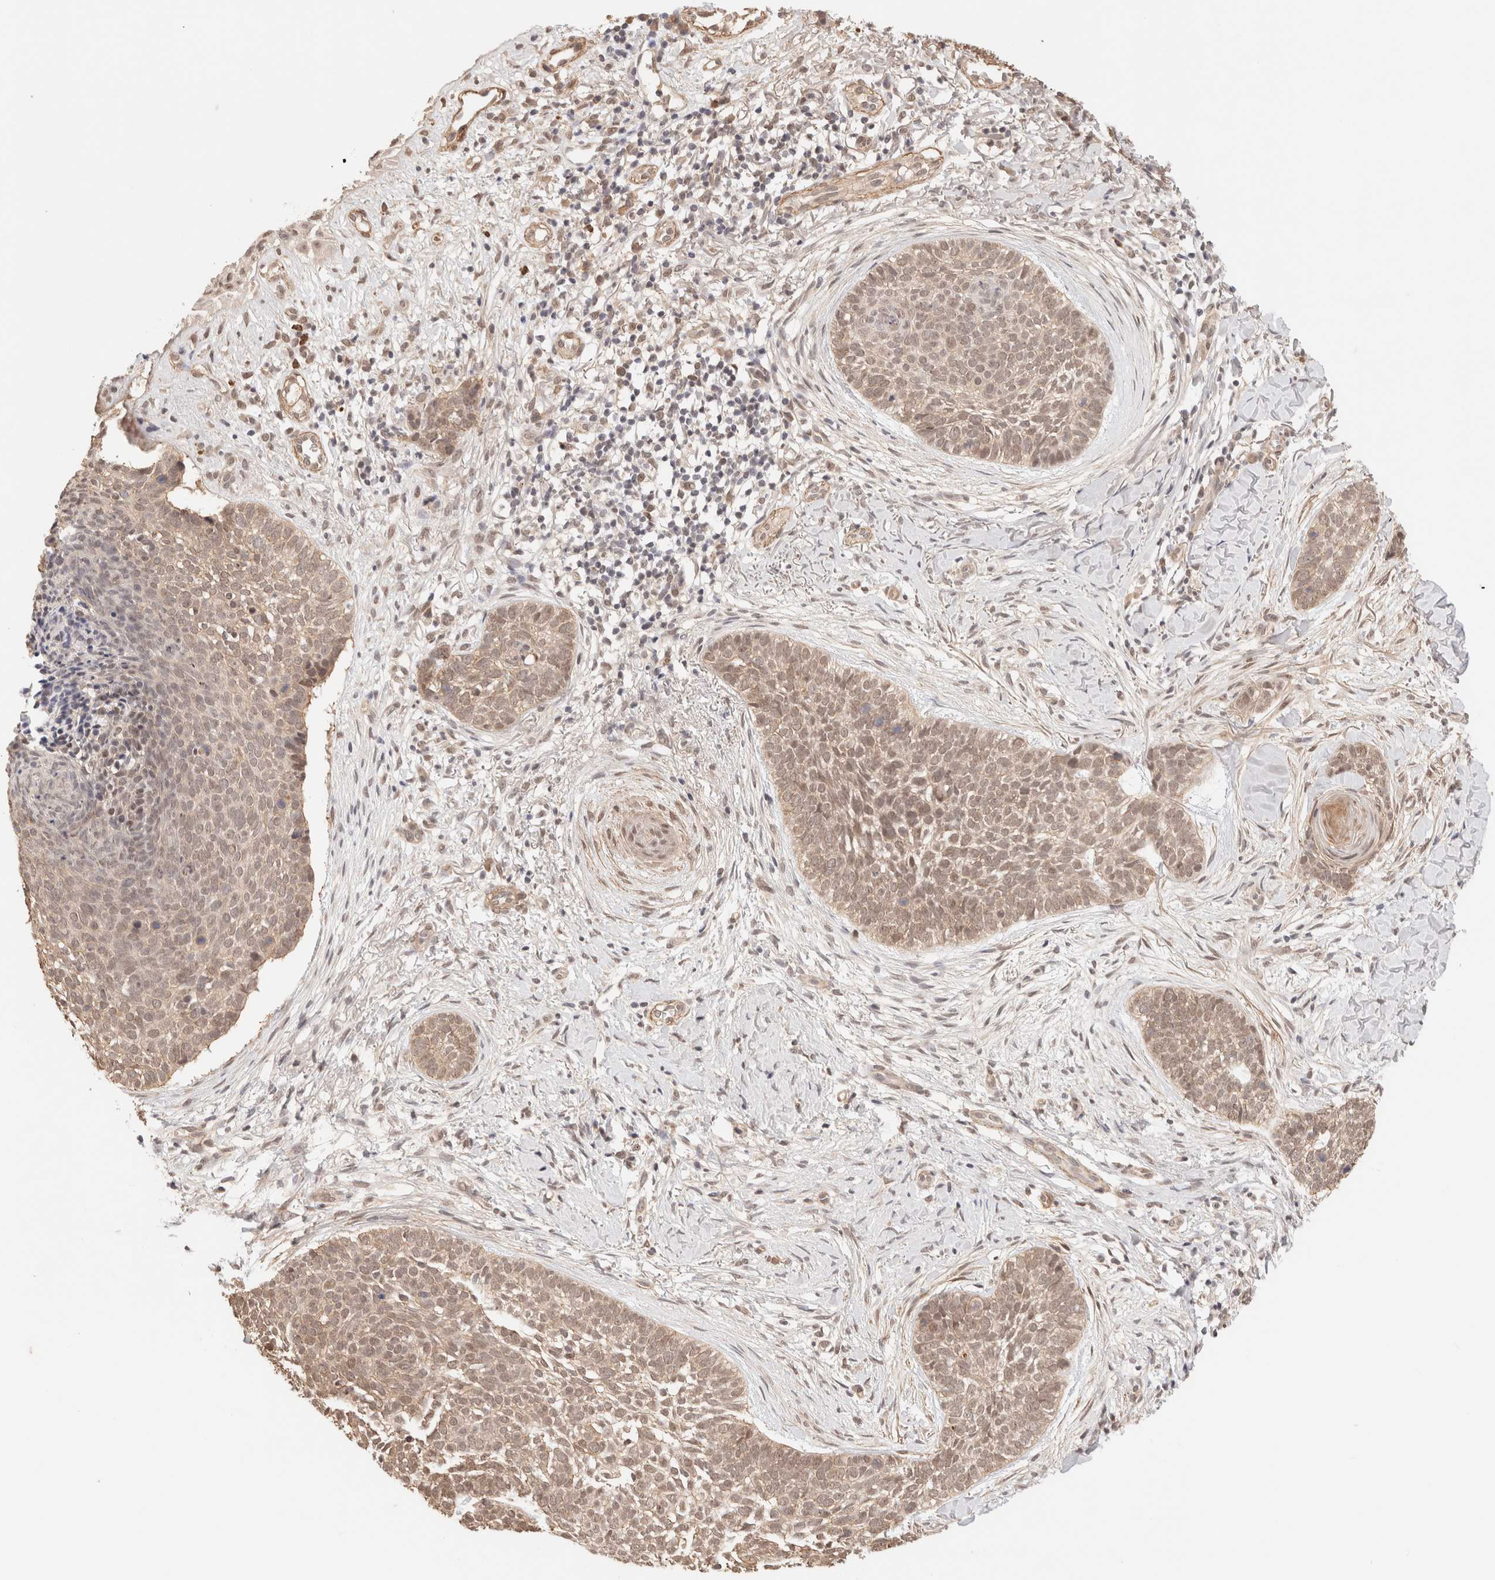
{"staining": {"intensity": "weak", "quantity": ">75%", "location": "nuclear"}, "tissue": "skin cancer", "cell_type": "Tumor cells", "image_type": "cancer", "snomed": [{"axis": "morphology", "description": "Normal tissue, NOS"}, {"axis": "morphology", "description": "Basal cell carcinoma"}, {"axis": "topography", "description": "Skin"}], "caption": "High-power microscopy captured an immunohistochemistry histopathology image of skin cancer, revealing weak nuclear expression in approximately >75% of tumor cells.", "gene": "BRPF3", "patient": {"sex": "male", "age": 67}}